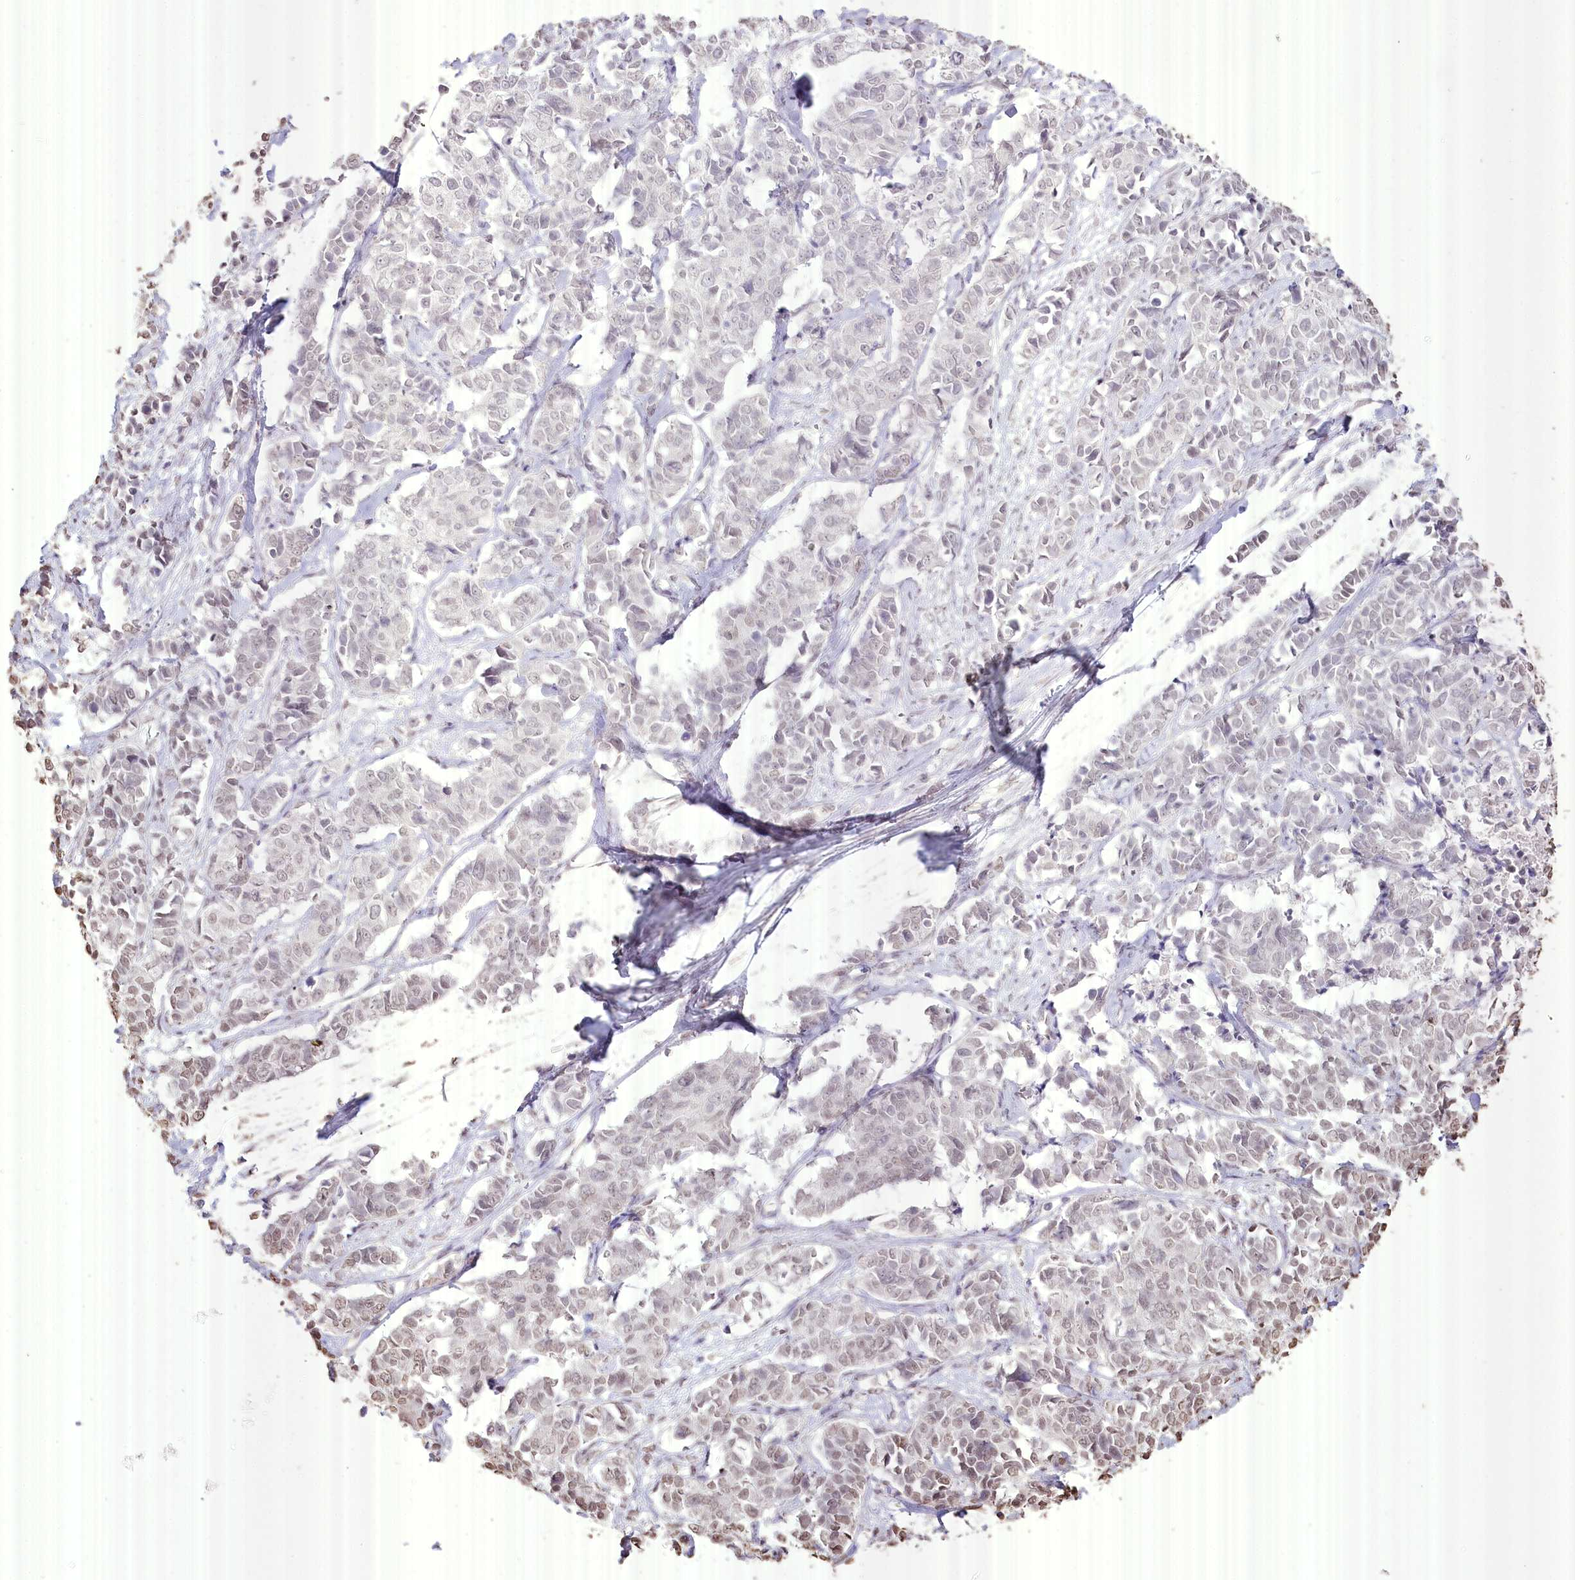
{"staining": {"intensity": "weak", "quantity": "<25%", "location": "nuclear"}, "tissue": "cervical cancer", "cell_type": "Tumor cells", "image_type": "cancer", "snomed": [{"axis": "morphology", "description": "Normal tissue, NOS"}, {"axis": "morphology", "description": "Squamous cell carcinoma, NOS"}, {"axis": "topography", "description": "Cervix"}], "caption": "Immunohistochemical staining of squamous cell carcinoma (cervical) reveals no significant staining in tumor cells. (DAB immunohistochemistry (IHC), high magnification).", "gene": "SLC39A10", "patient": {"sex": "female", "age": 35}}